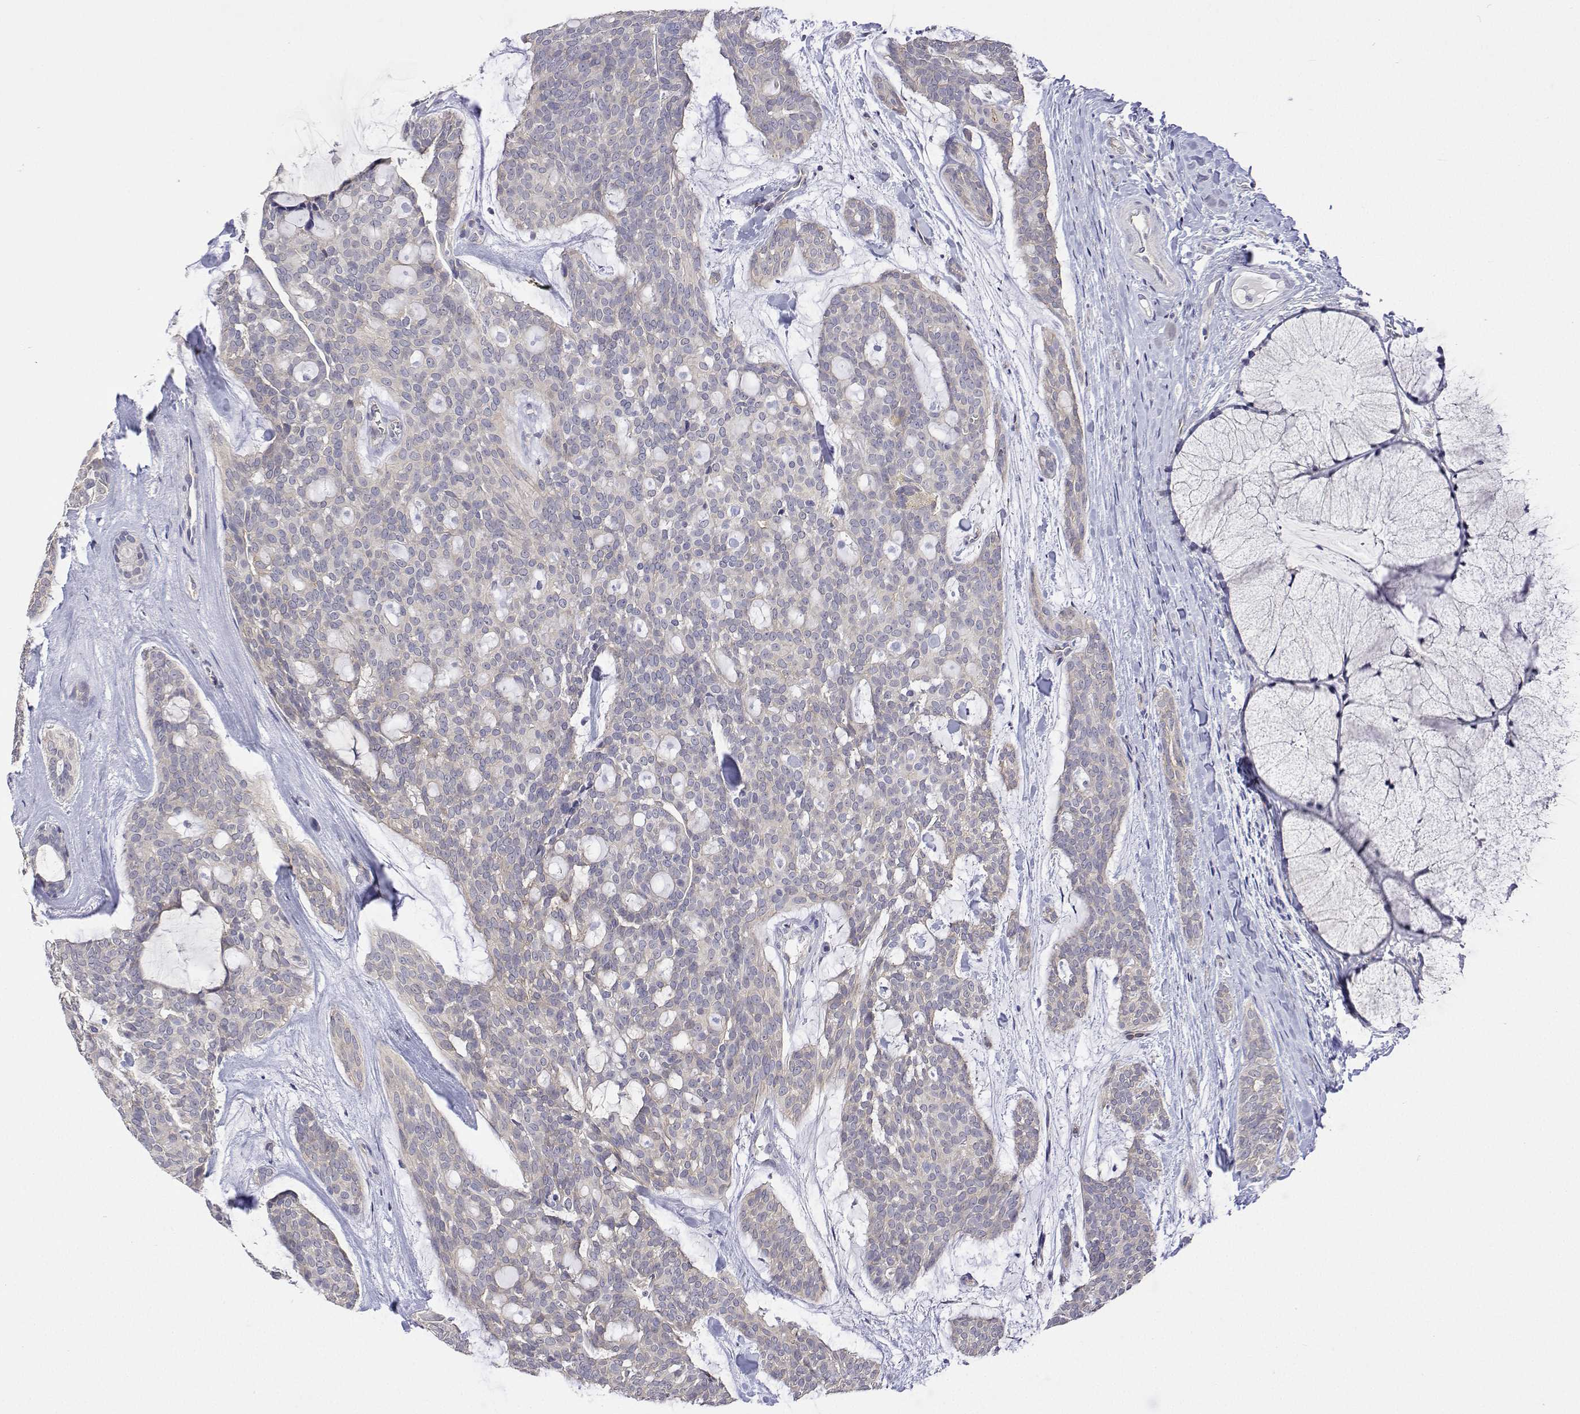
{"staining": {"intensity": "negative", "quantity": "none", "location": "none"}, "tissue": "head and neck cancer", "cell_type": "Tumor cells", "image_type": "cancer", "snomed": [{"axis": "morphology", "description": "Adenocarcinoma, NOS"}, {"axis": "topography", "description": "Head-Neck"}], "caption": "Tumor cells are negative for brown protein staining in adenocarcinoma (head and neck).", "gene": "PLCB1", "patient": {"sex": "male", "age": 66}}